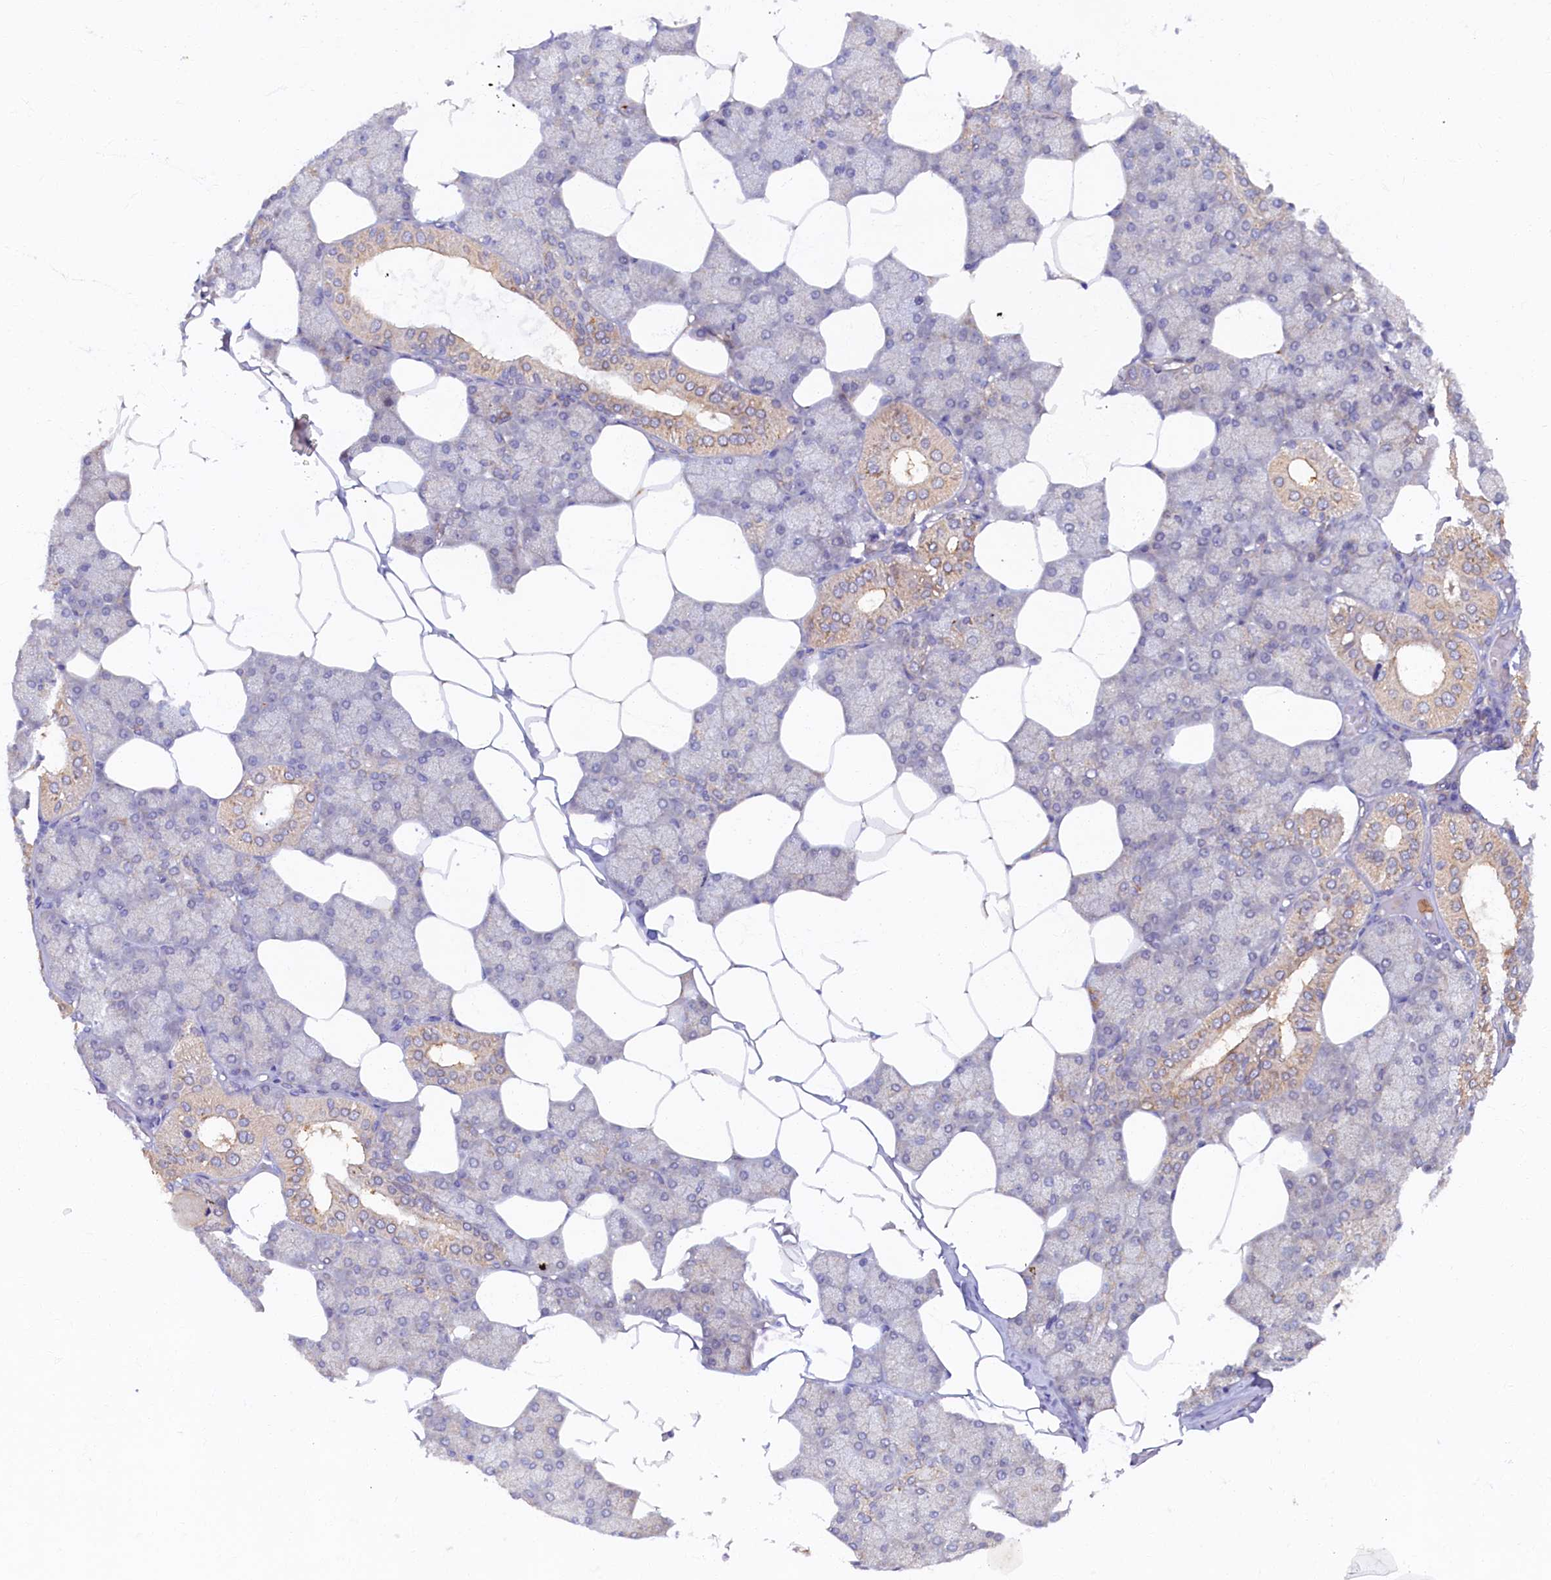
{"staining": {"intensity": "weak", "quantity": "25%-75%", "location": "cytoplasmic/membranous"}, "tissue": "salivary gland", "cell_type": "Glandular cells", "image_type": "normal", "snomed": [{"axis": "morphology", "description": "Normal tissue, NOS"}, {"axis": "topography", "description": "Salivary gland"}], "caption": "Protein staining of benign salivary gland shows weak cytoplasmic/membranous staining in approximately 25%-75% of glandular cells.", "gene": "STX12", "patient": {"sex": "male", "age": 62}}